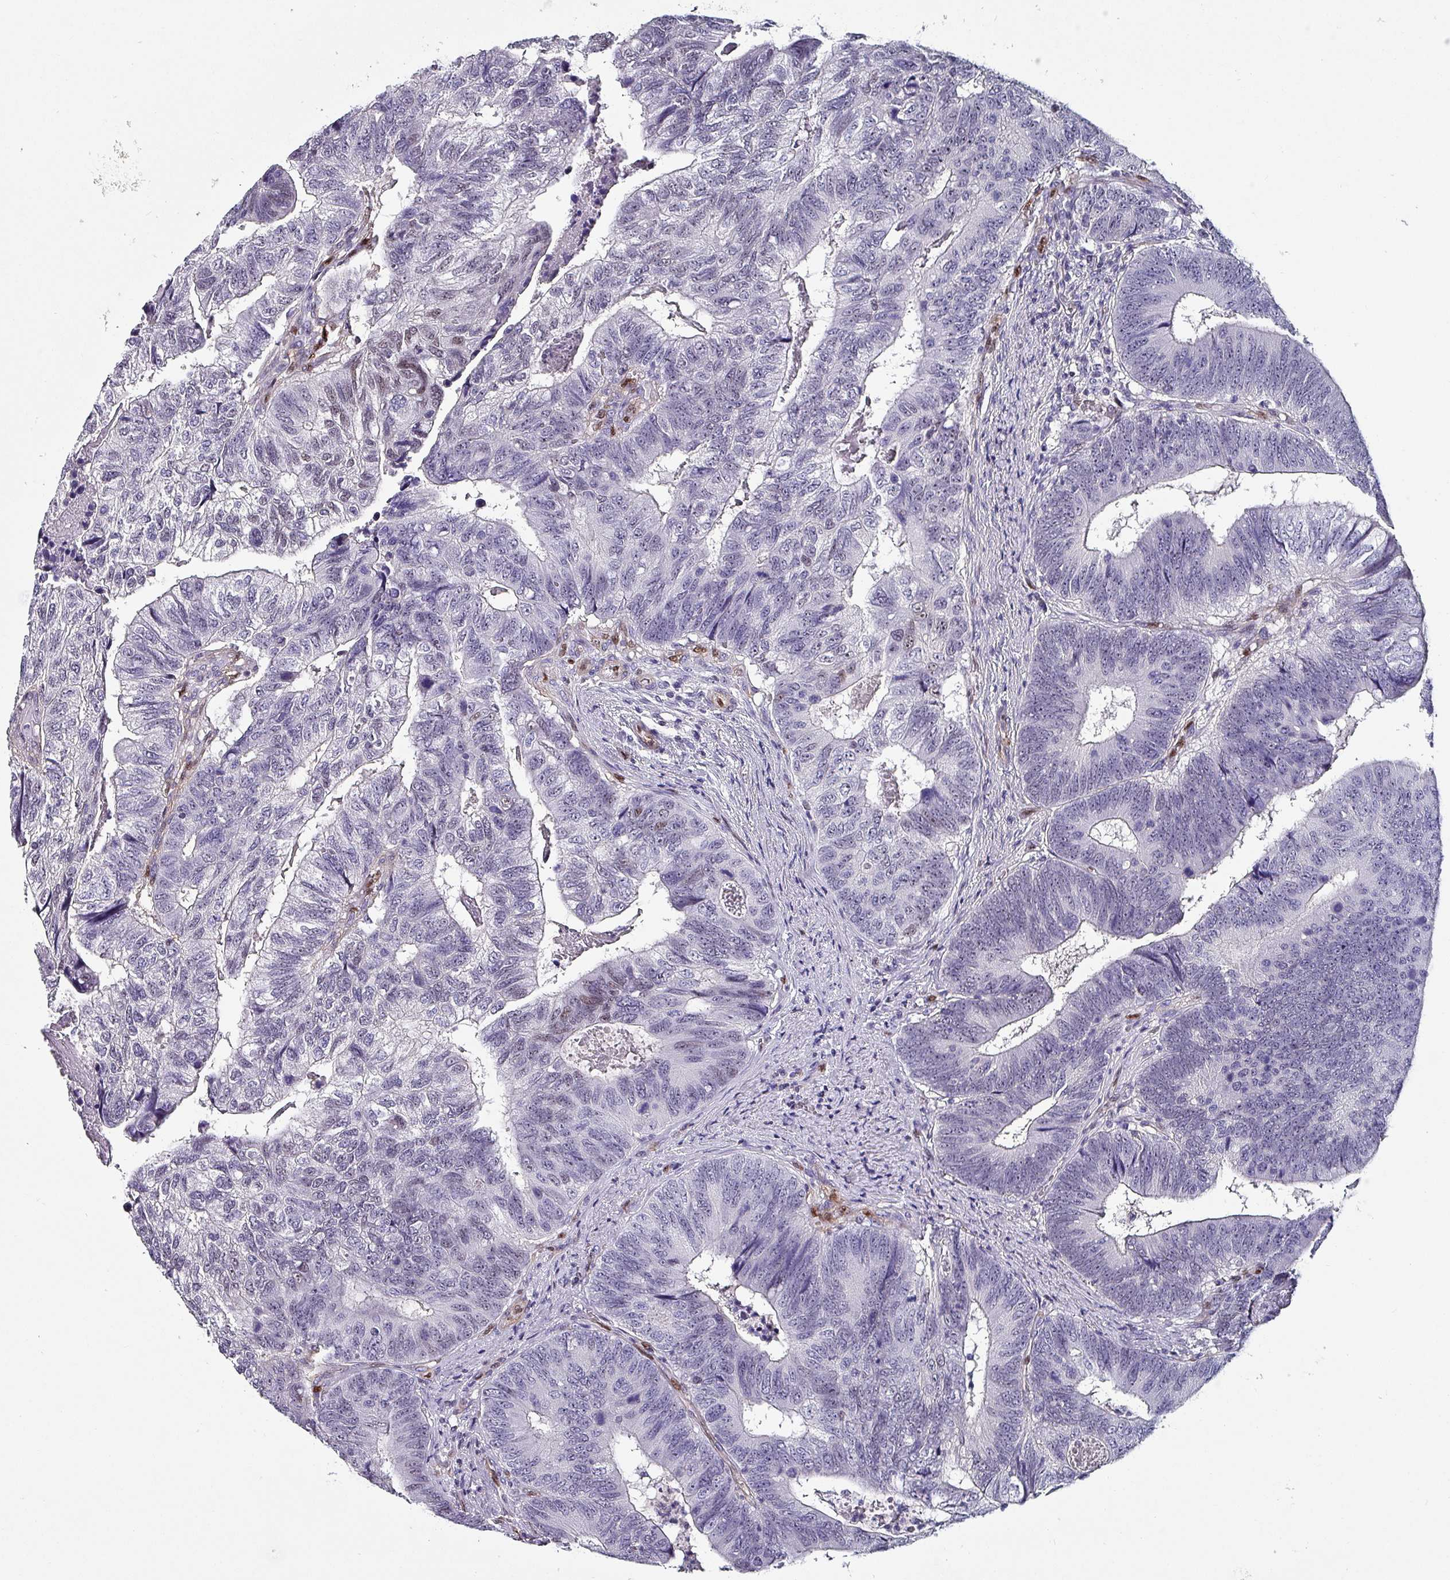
{"staining": {"intensity": "weak", "quantity": "<25%", "location": "nuclear"}, "tissue": "colorectal cancer", "cell_type": "Tumor cells", "image_type": "cancer", "snomed": [{"axis": "morphology", "description": "Adenocarcinoma, NOS"}, {"axis": "topography", "description": "Colon"}], "caption": "This micrograph is of colorectal adenocarcinoma stained with IHC to label a protein in brown with the nuclei are counter-stained blue. There is no expression in tumor cells.", "gene": "ZNF816-ZNF321P", "patient": {"sex": "female", "age": 67}}